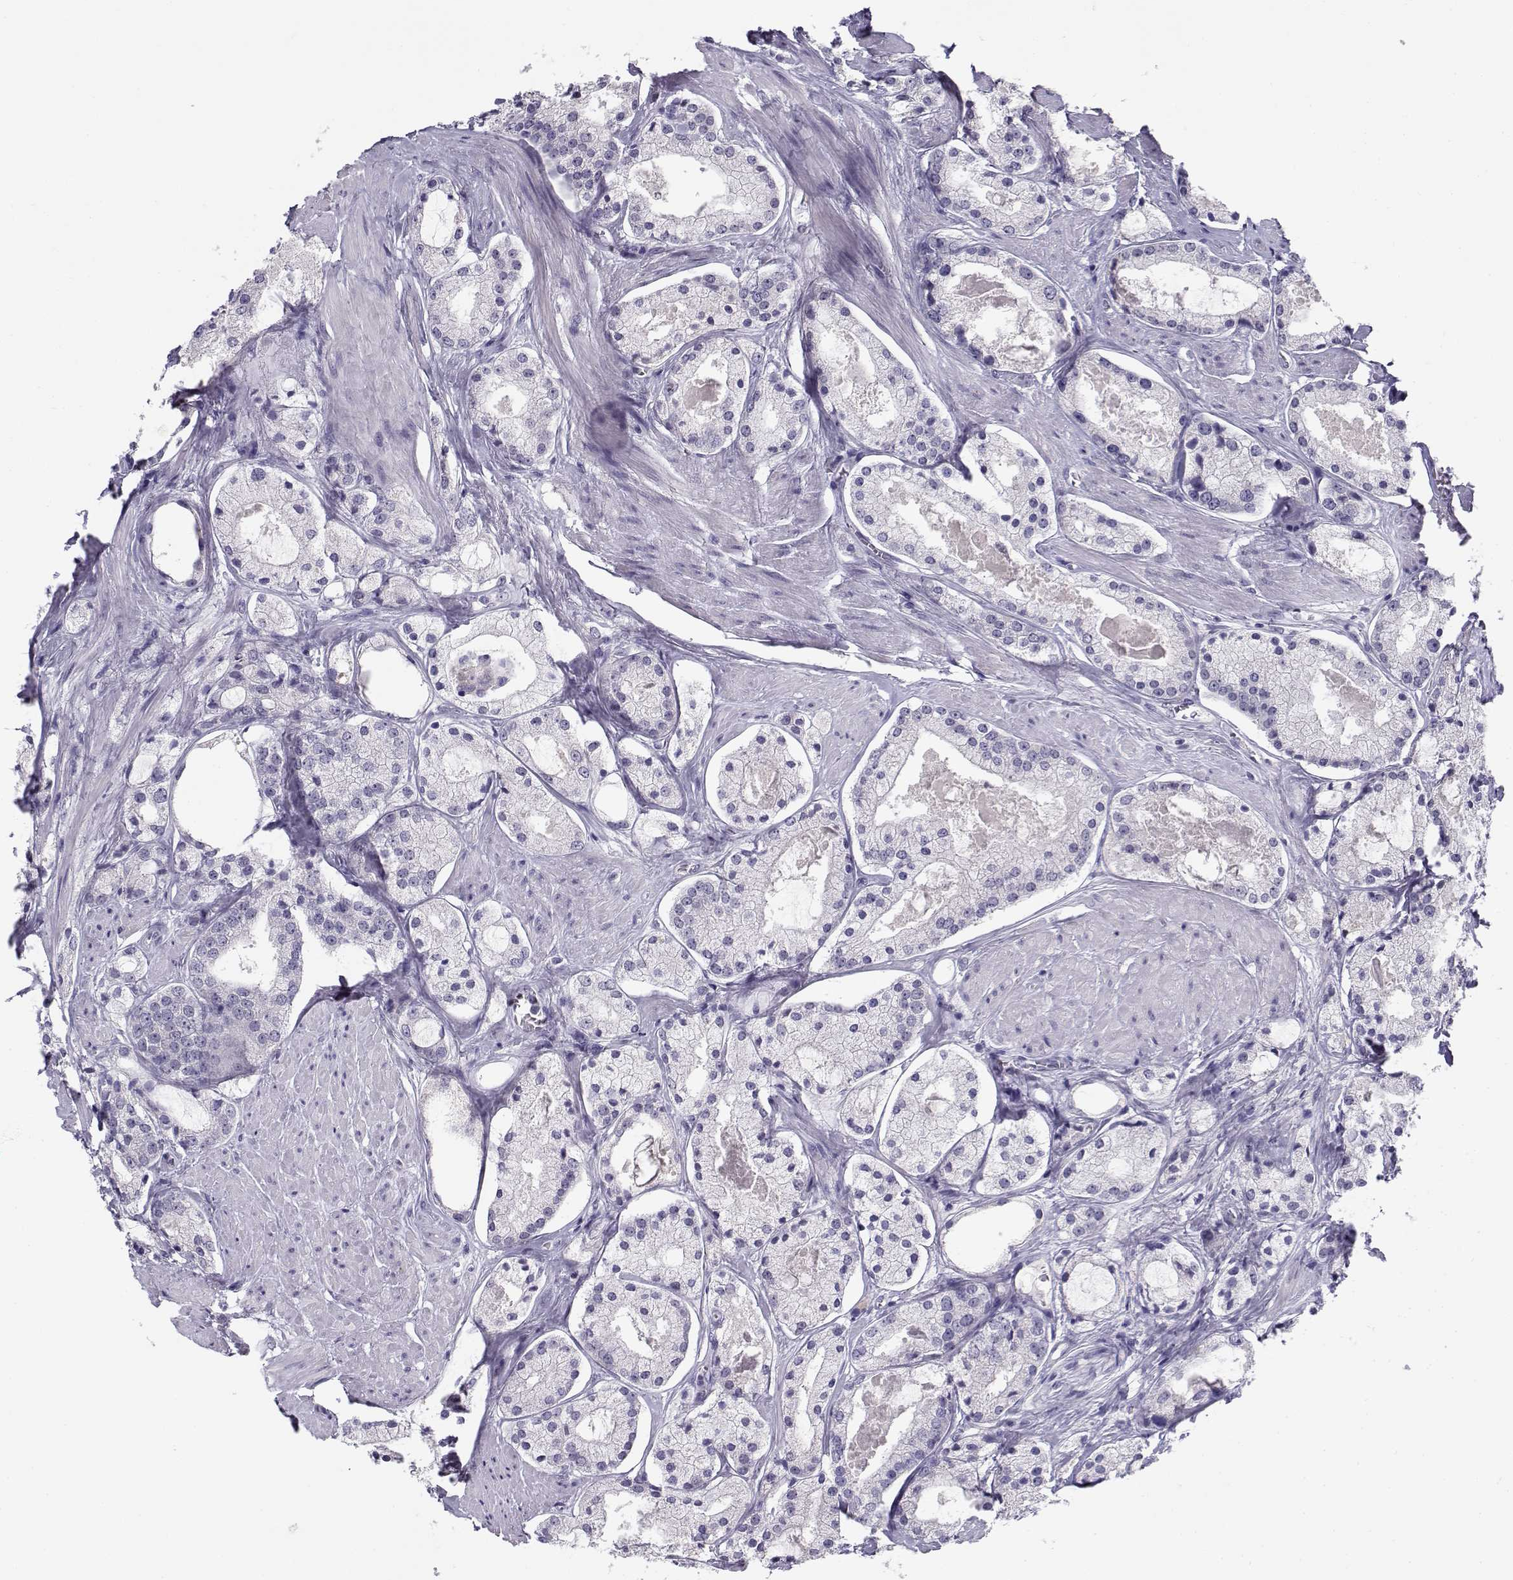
{"staining": {"intensity": "negative", "quantity": "none", "location": "none"}, "tissue": "prostate cancer", "cell_type": "Tumor cells", "image_type": "cancer", "snomed": [{"axis": "morphology", "description": "Adenocarcinoma, NOS"}, {"axis": "morphology", "description": "Adenocarcinoma, High grade"}, {"axis": "topography", "description": "Prostate"}], "caption": "Tumor cells are negative for protein expression in human prostate cancer (adenocarcinoma (high-grade)).", "gene": "CFAP77", "patient": {"sex": "male", "age": 64}}